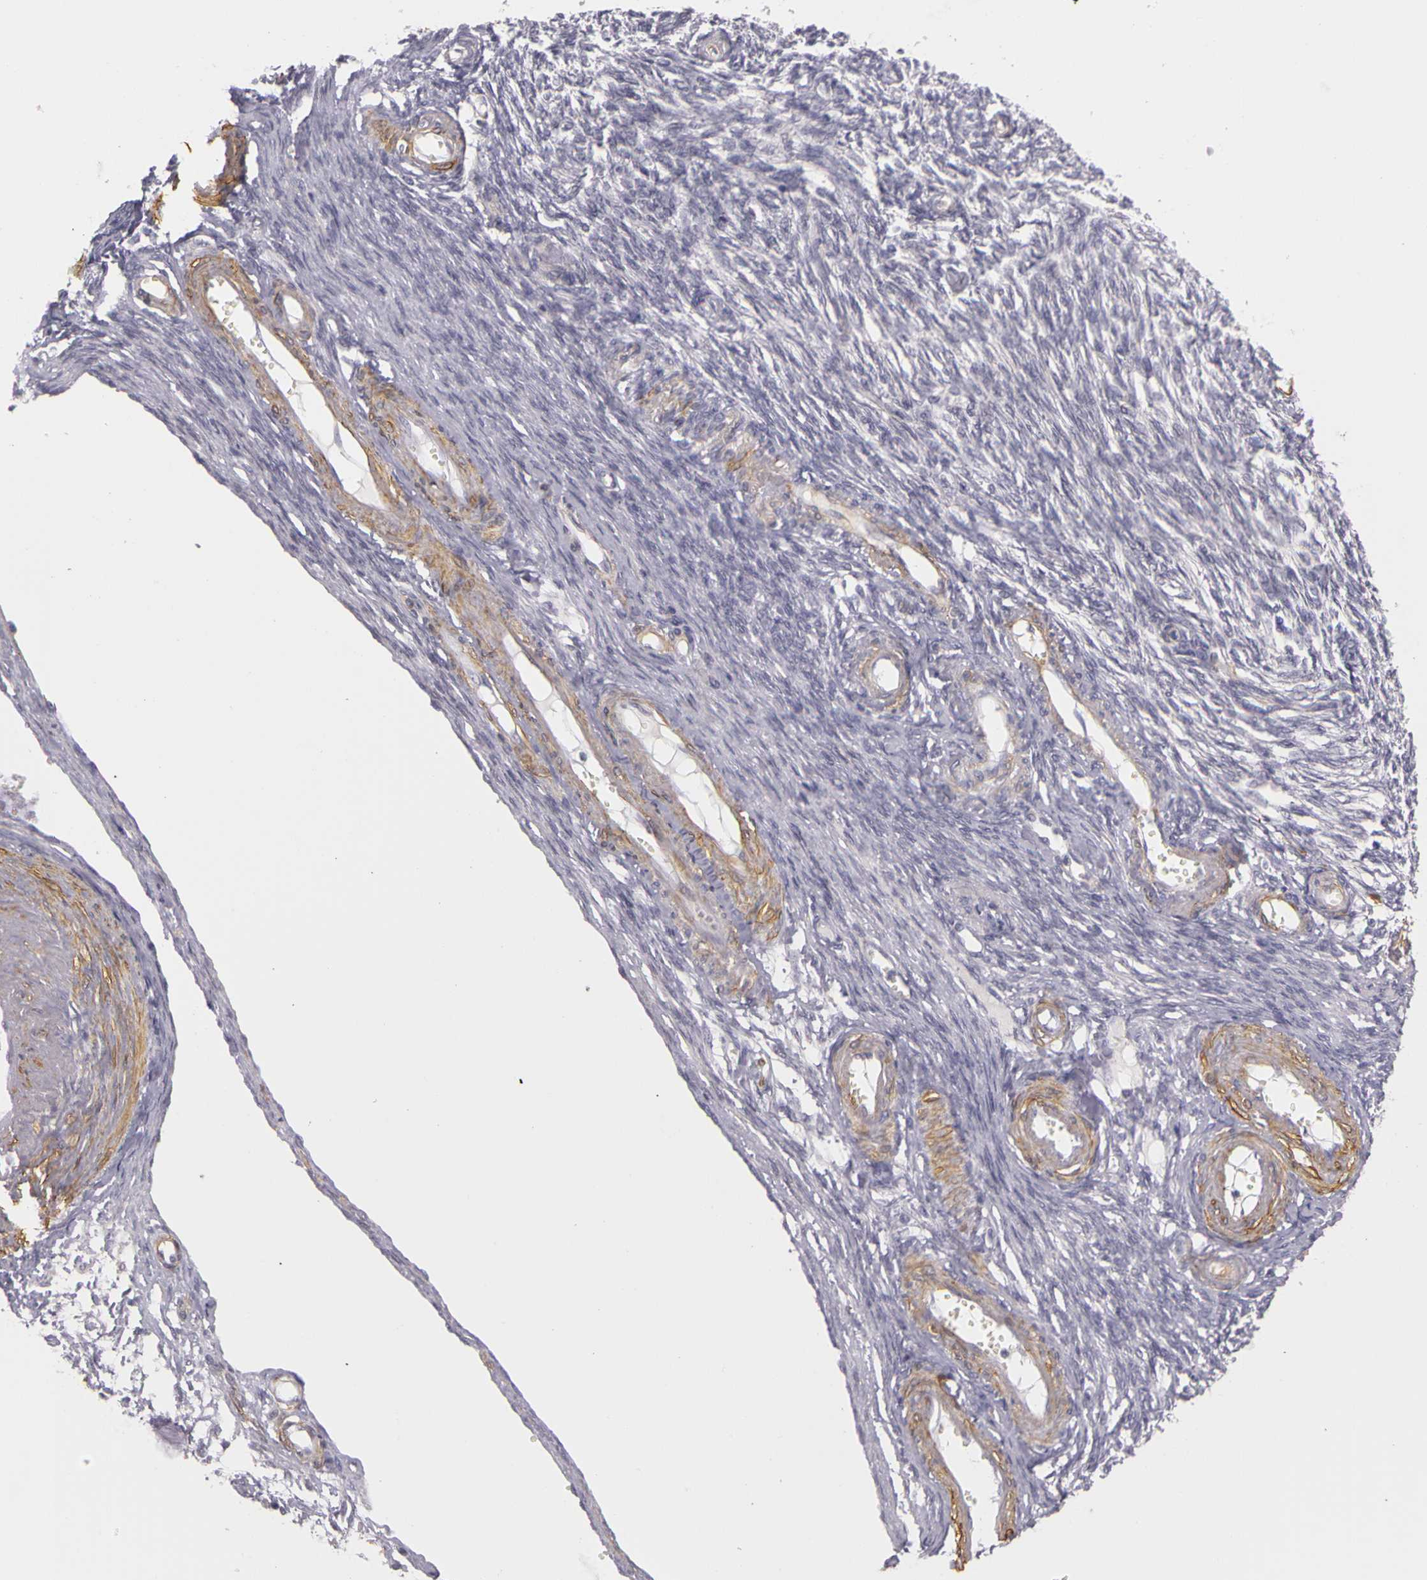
{"staining": {"intensity": "weak", "quantity": ">75%", "location": "cytoplasmic/membranous"}, "tissue": "ovarian cancer", "cell_type": "Tumor cells", "image_type": "cancer", "snomed": [{"axis": "morphology", "description": "Cystadenocarcinoma, mucinous, NOS"}, {"axis": "topography", "description": "Ovary"}], "caption": "A brown stain highlights weak cytoplasmic/membranous staining of a protein in human ovarian mucinous cystadenocarcinoma tumor cells.", "gene": "CNTN2", "patient": {"sex": "female", "age": 57}}